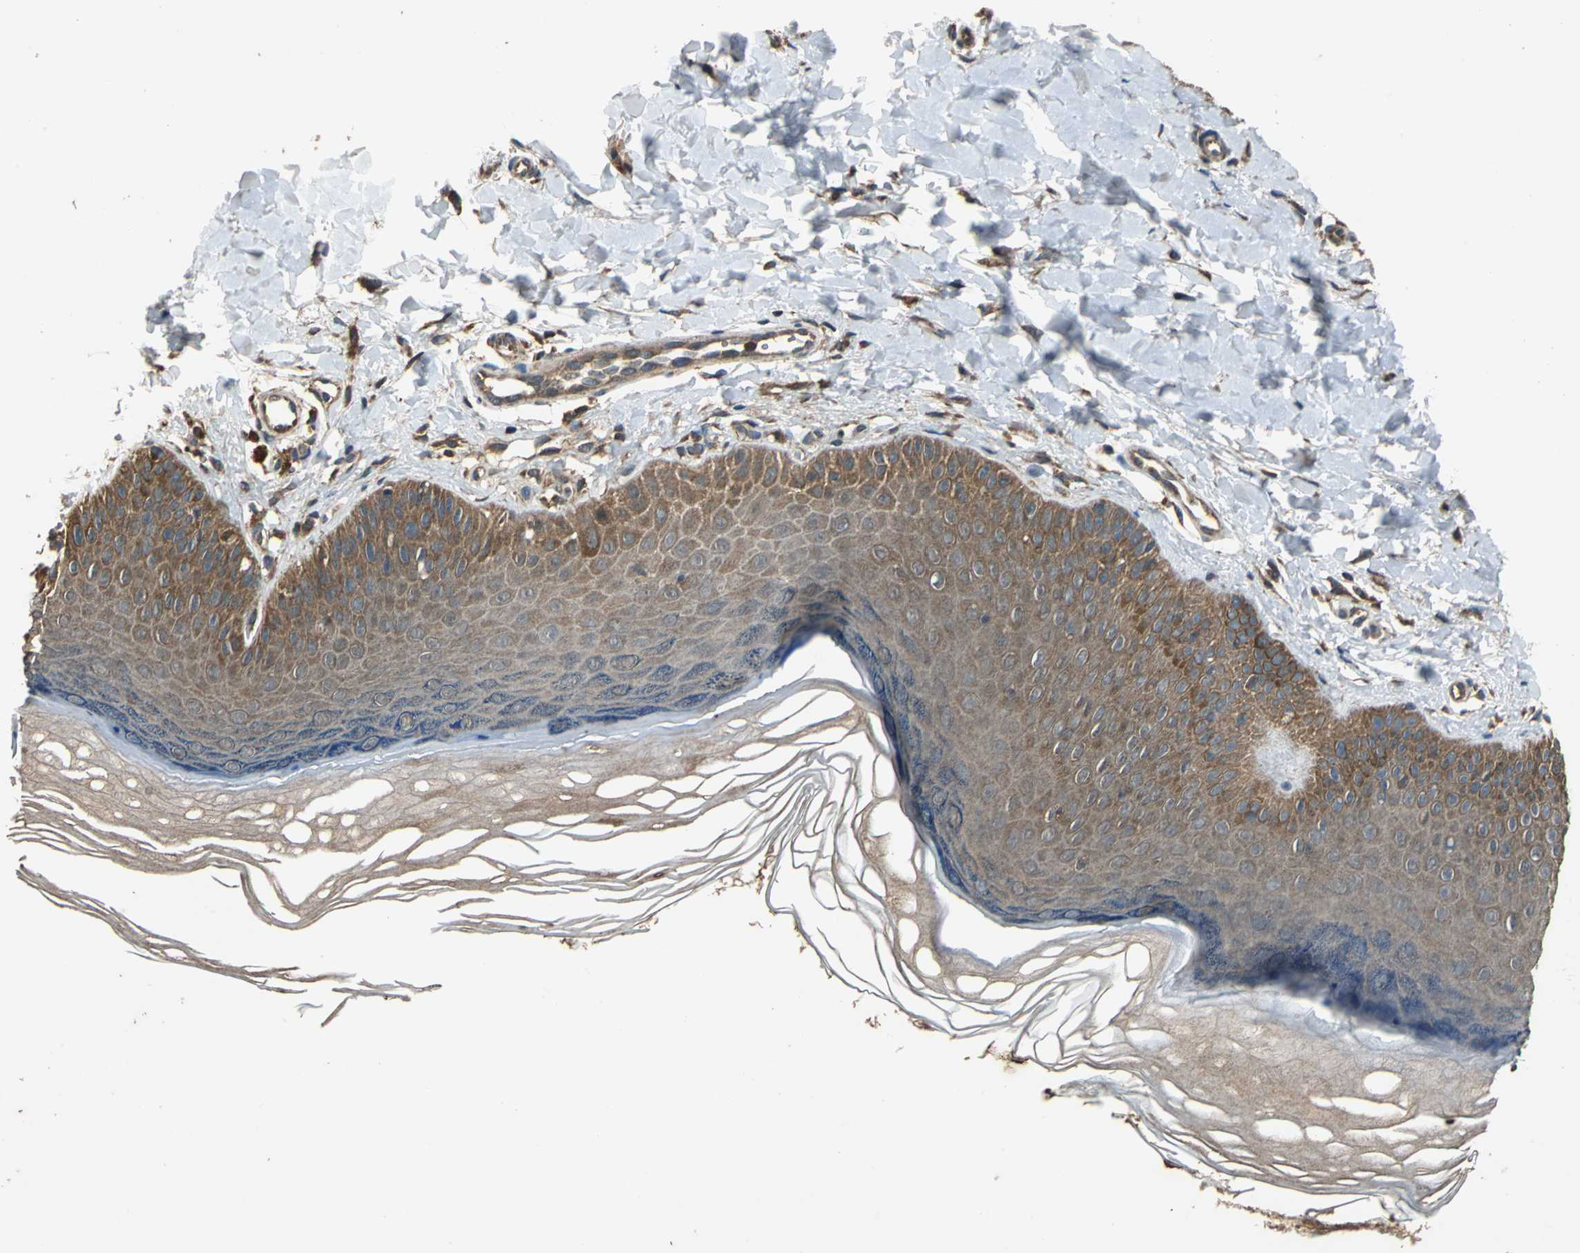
{"staining": {"intensity": "moderate", "quantity": ">75%", "location": "cytoplasmic/membranous"}, "tissue": "skin", "cell_type": "Fibroblasts", "image_type": "normal", "snomed": [{"axis": "morphology", "description": "Normal tissue, NOS"}, {"axis": "topography", "description": "Skin"}], "caption": "DAB immunohistochemical staining of benign human skin shows moderate cytoplasmic/membranous protein staining in about >75% of fibroblasts.", "gene": "ZNF608", "patient": {"sex": "male", "age": 26}}